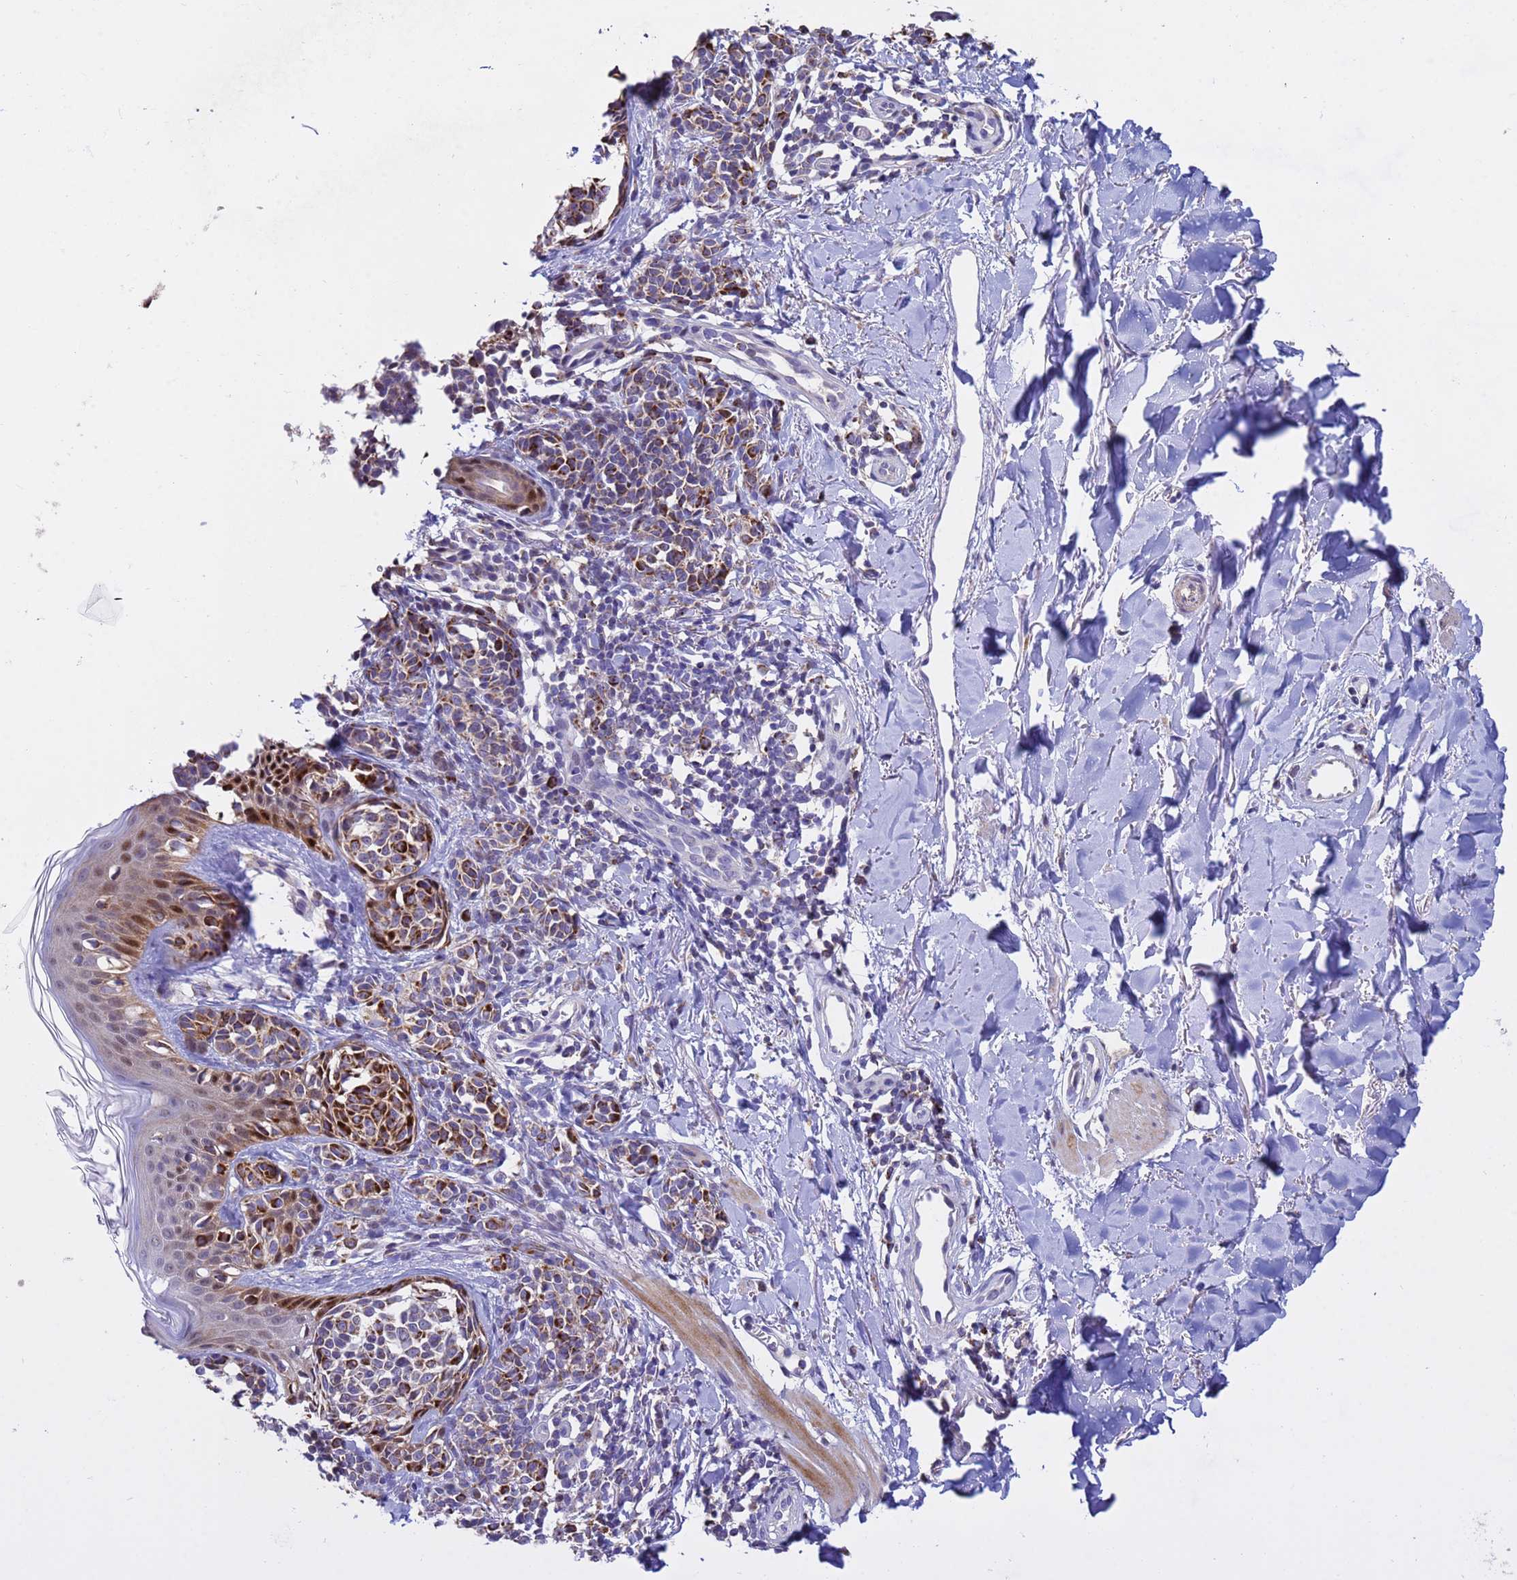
{"staining": {"intensity": "strong", "quantity": "25%-75%", "location": "cytoplasmic/membranous"}, "tissue": "melanoma", "cell_type": "Tumor cells", "image_type": "cancer", "snomed": [{"axis": "morphology", "description": "Malignant melanoma, NOS"}, {"axis": "topography", "description": "Skin of upper extremity"}], "caption": "The micrograph reveals immunohistochemical staining of malignant melanoma. There is strong cytoplasmic/membranous positivity is seen in approximately 25%-75% of tumor cells. The protein of interest is shown in brown color, while the nuclei are stained blue.", "gene": "TUBGCP3", "patient": {"sex": "male", "age": 40}}